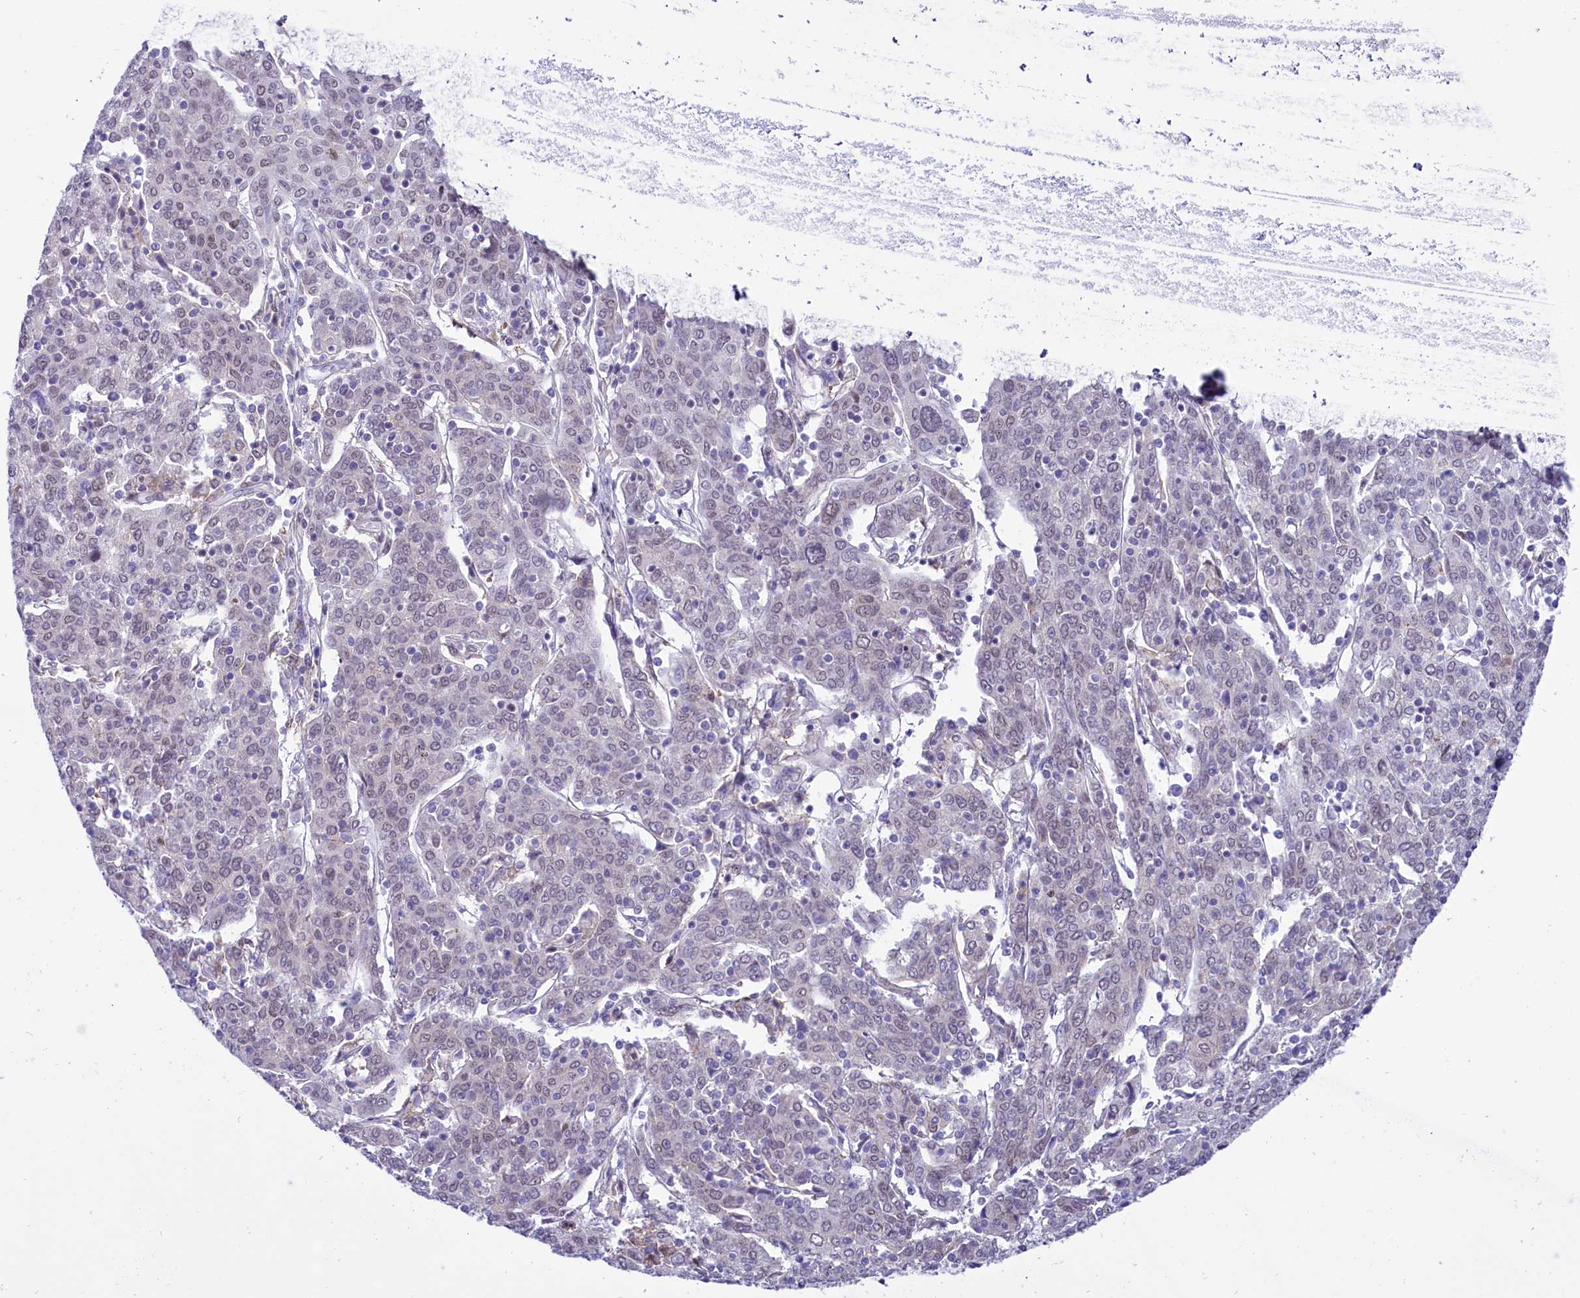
{"staining": {"intensity": "moderate", "quantity": "25%-75%", "location": "nuclear"}, "tissue": "cervical cancer", "cell_type": "Tumor cells", "image_type": "cancer", "snomed": [{"axis": "morphology", "description": "Squamous cell carcinoma, NOS"}, {"axis": "topography", "description": "Cervix"}], "caption": "Immunohistochemistry (IHC) staining of cervical squamous cell carcinoma, which demonstrates medium levels of moderate nuclear expression in about 25%-75% of tumor cells indicating moderate nuclear protein positivity. The staining was performed using DAB (3,3'-diaminobenzidine) (brown) for protein detection and nuclei were counterstained in hematoxylin (blue).", "gene": "RPS6KB1", "patient": {"sex": "female", "age": 67}}